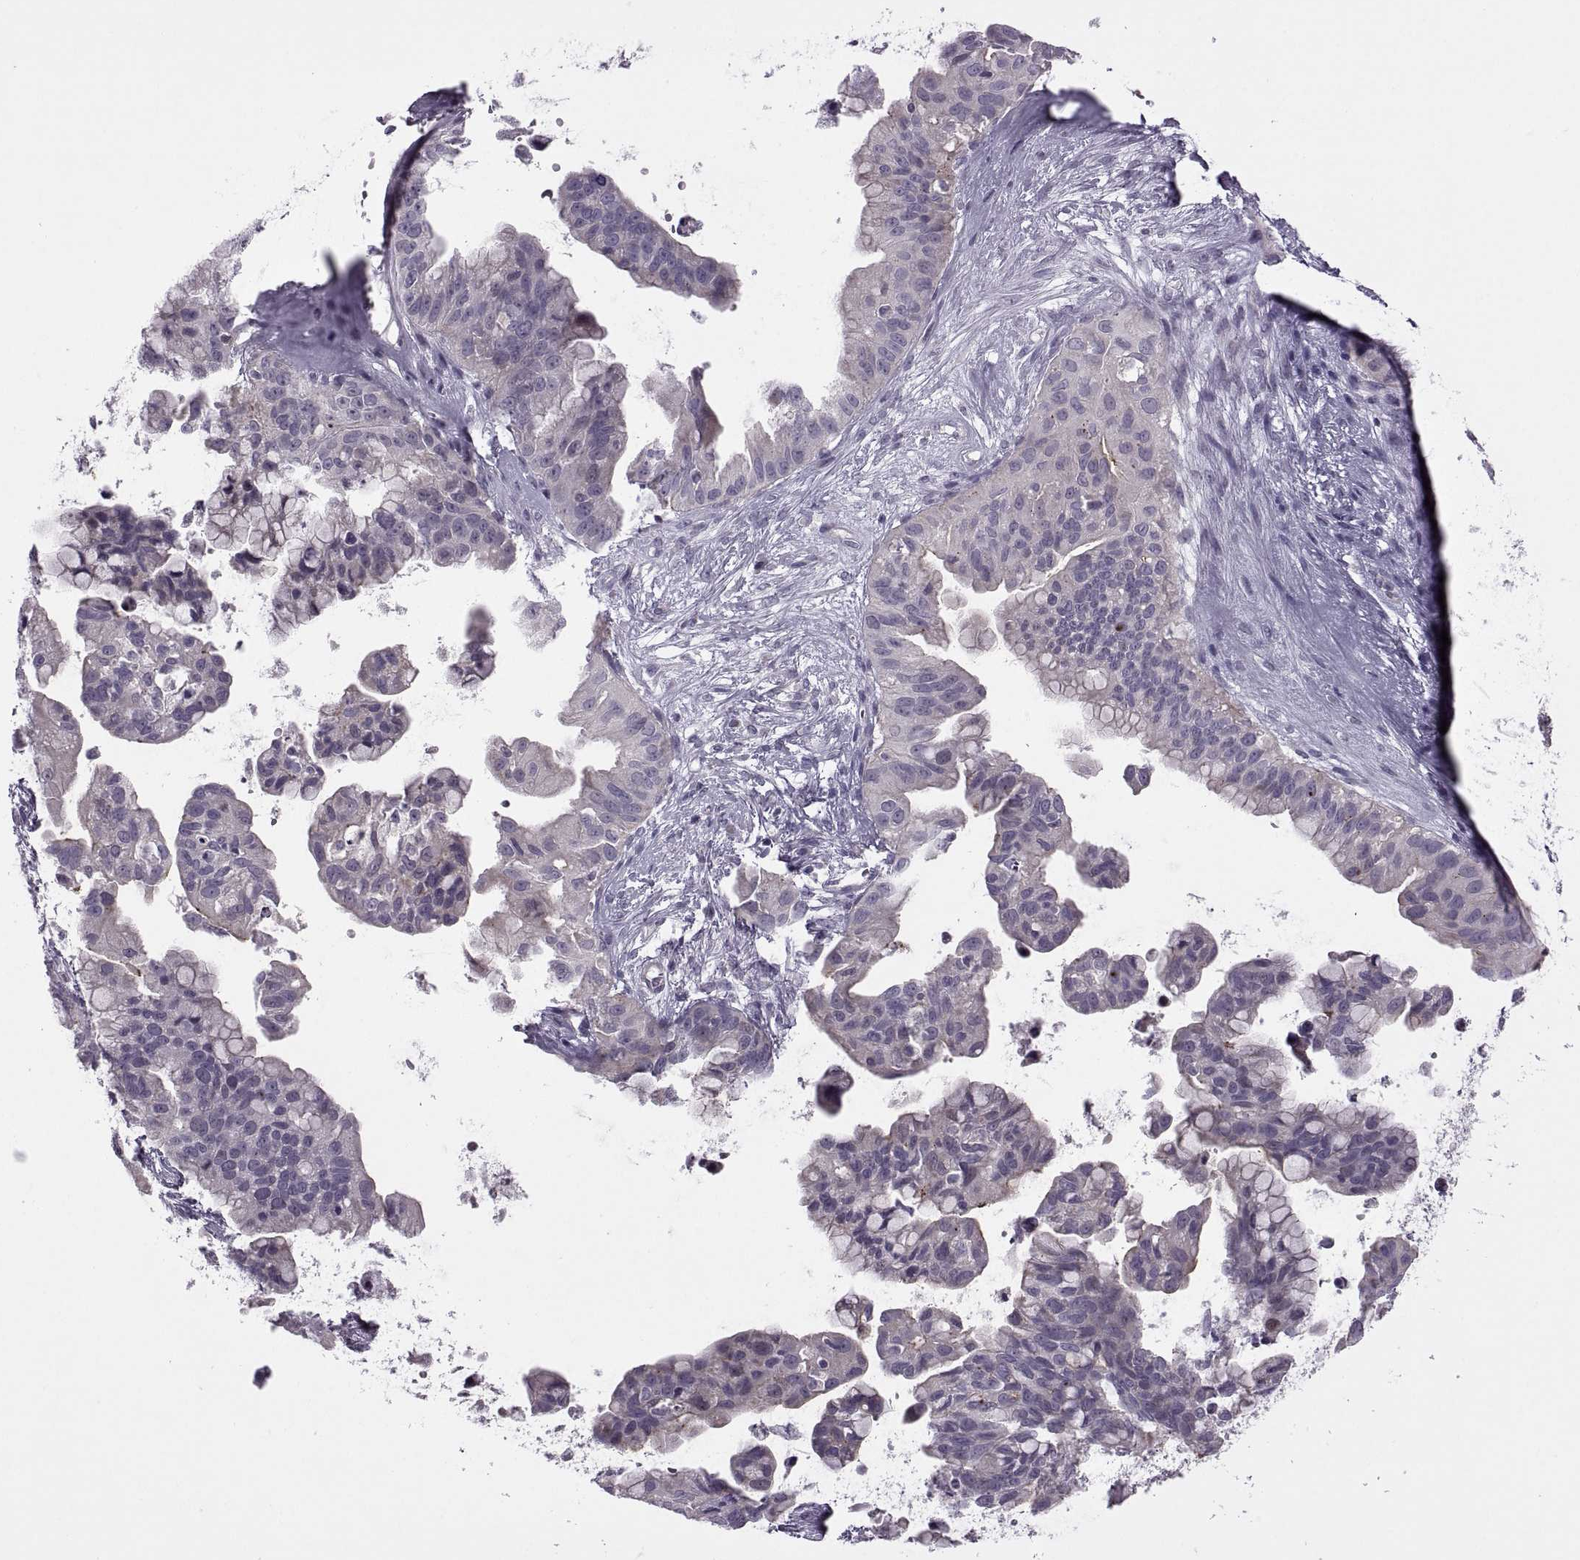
{"staining": {"intensity": "negative", "quantity": "none", "location": "none"}, "tissue": "ovarian cancer", "cell_type": "Tumor cells", "image_type": "cancer", "snomed": [{"axis": "morphology", "description": "Cystadenocarcinoma, mucinous, NOS"}, {"axis": "topography", "description": "Ovary"}], "caption": "IHC image of neoplastic tissue: human ovarian cancer (mucinous cystadenocarcinoma) stained with DAB exhibits no significant protein staining in tumor cells.", "gene": "RIPK4", "patient": {"sex": "female", "age": 76}}